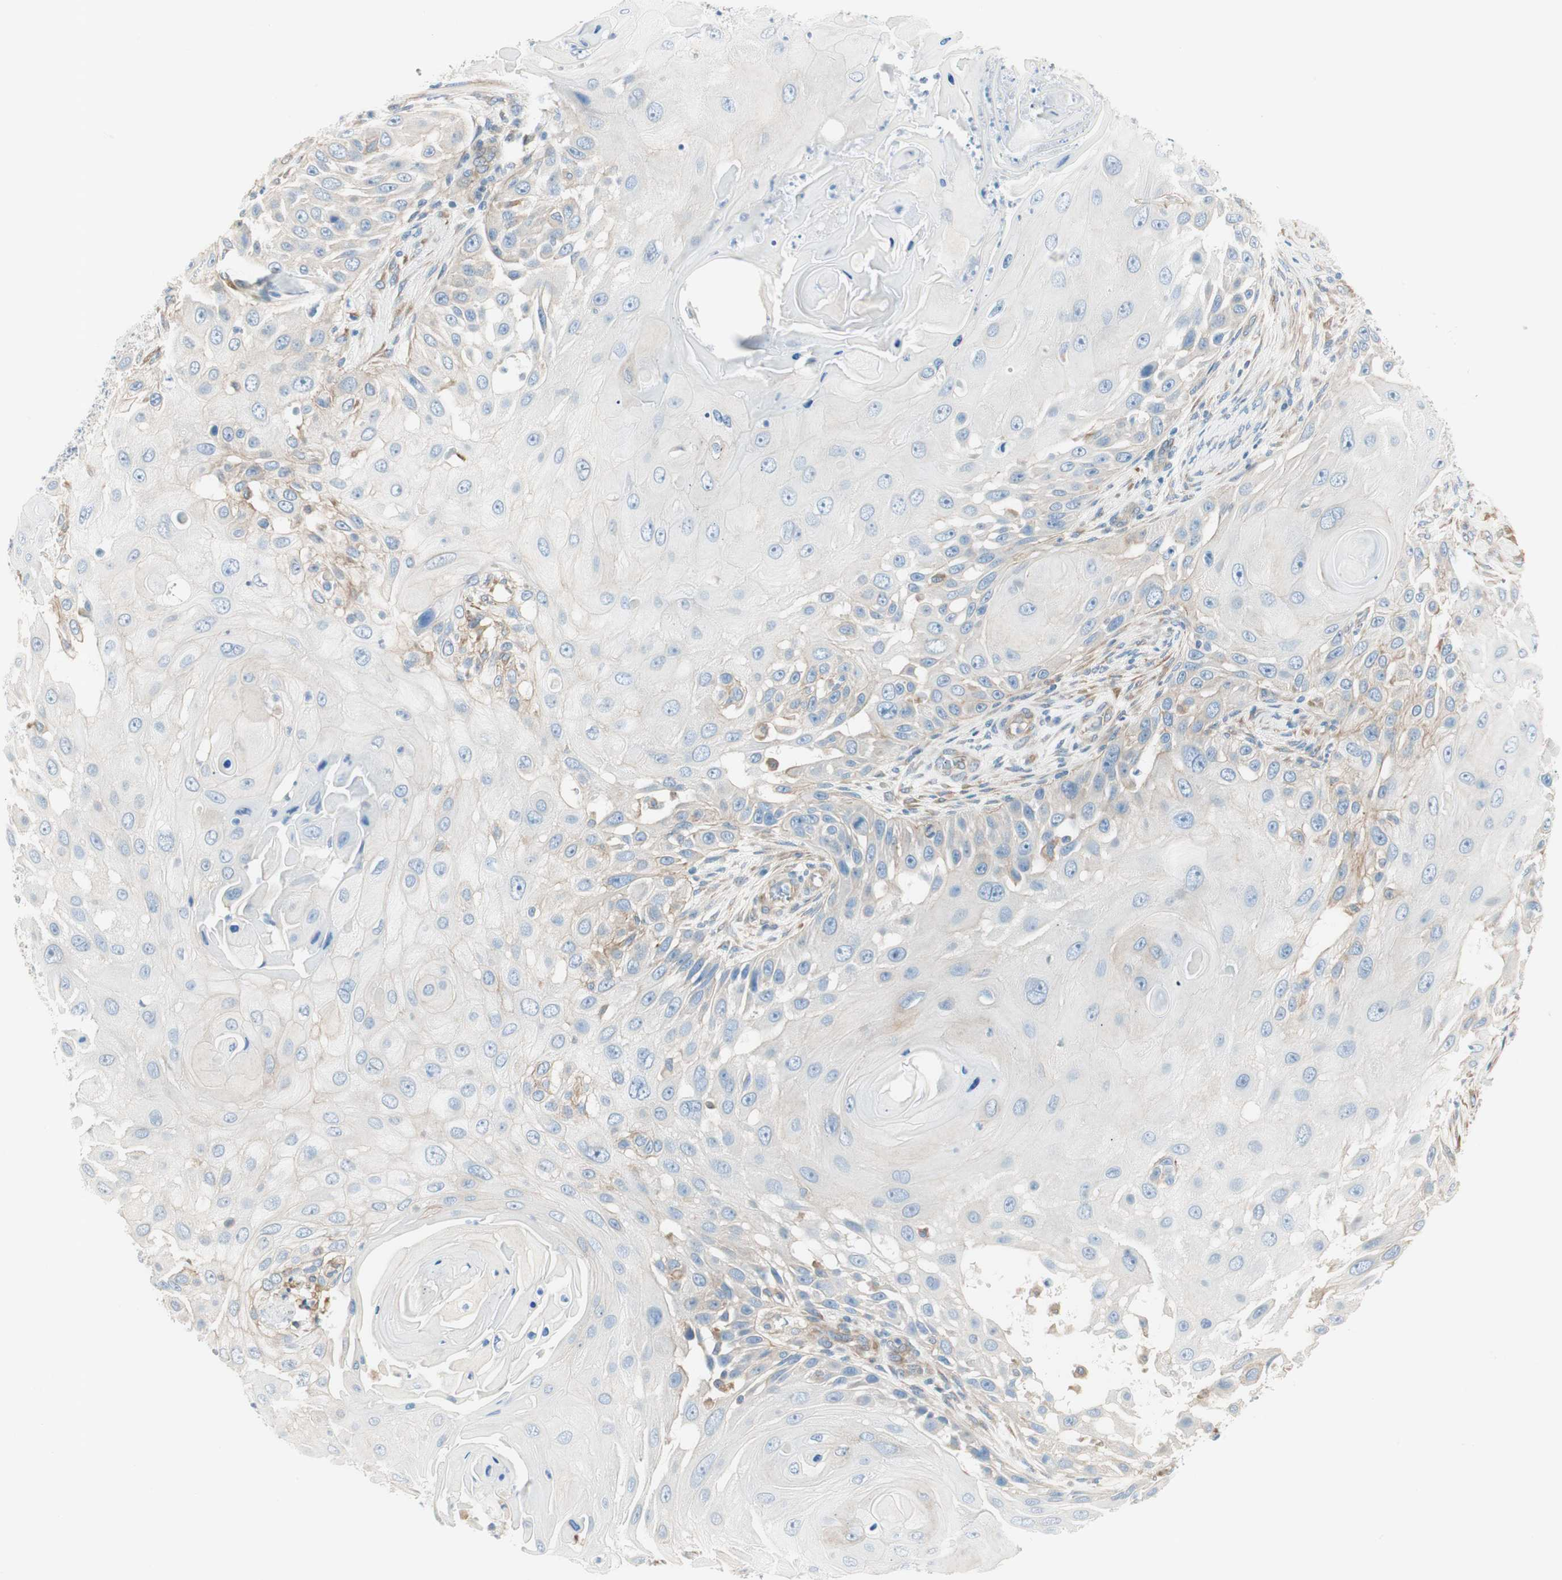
{"staining": {"intensity": "negative", "quantity": "none", "location": "none"}, "tissue": "skin cancer", "cell_type": "Tumor cells", "image_type": "cancer", "snomed": [{"axis": "morphology", "description": "Squamous cell carcinoma, NOS"}, {"axis": "topography", "description": "Skin"}], "caption": "IHC histopathology image of human skin squamous cell carcinoma stained for a protein (brown), which reveals no staining in tumor cells.", "gene": "CDK3", "patient": {"sex": "female", "age": 44}}